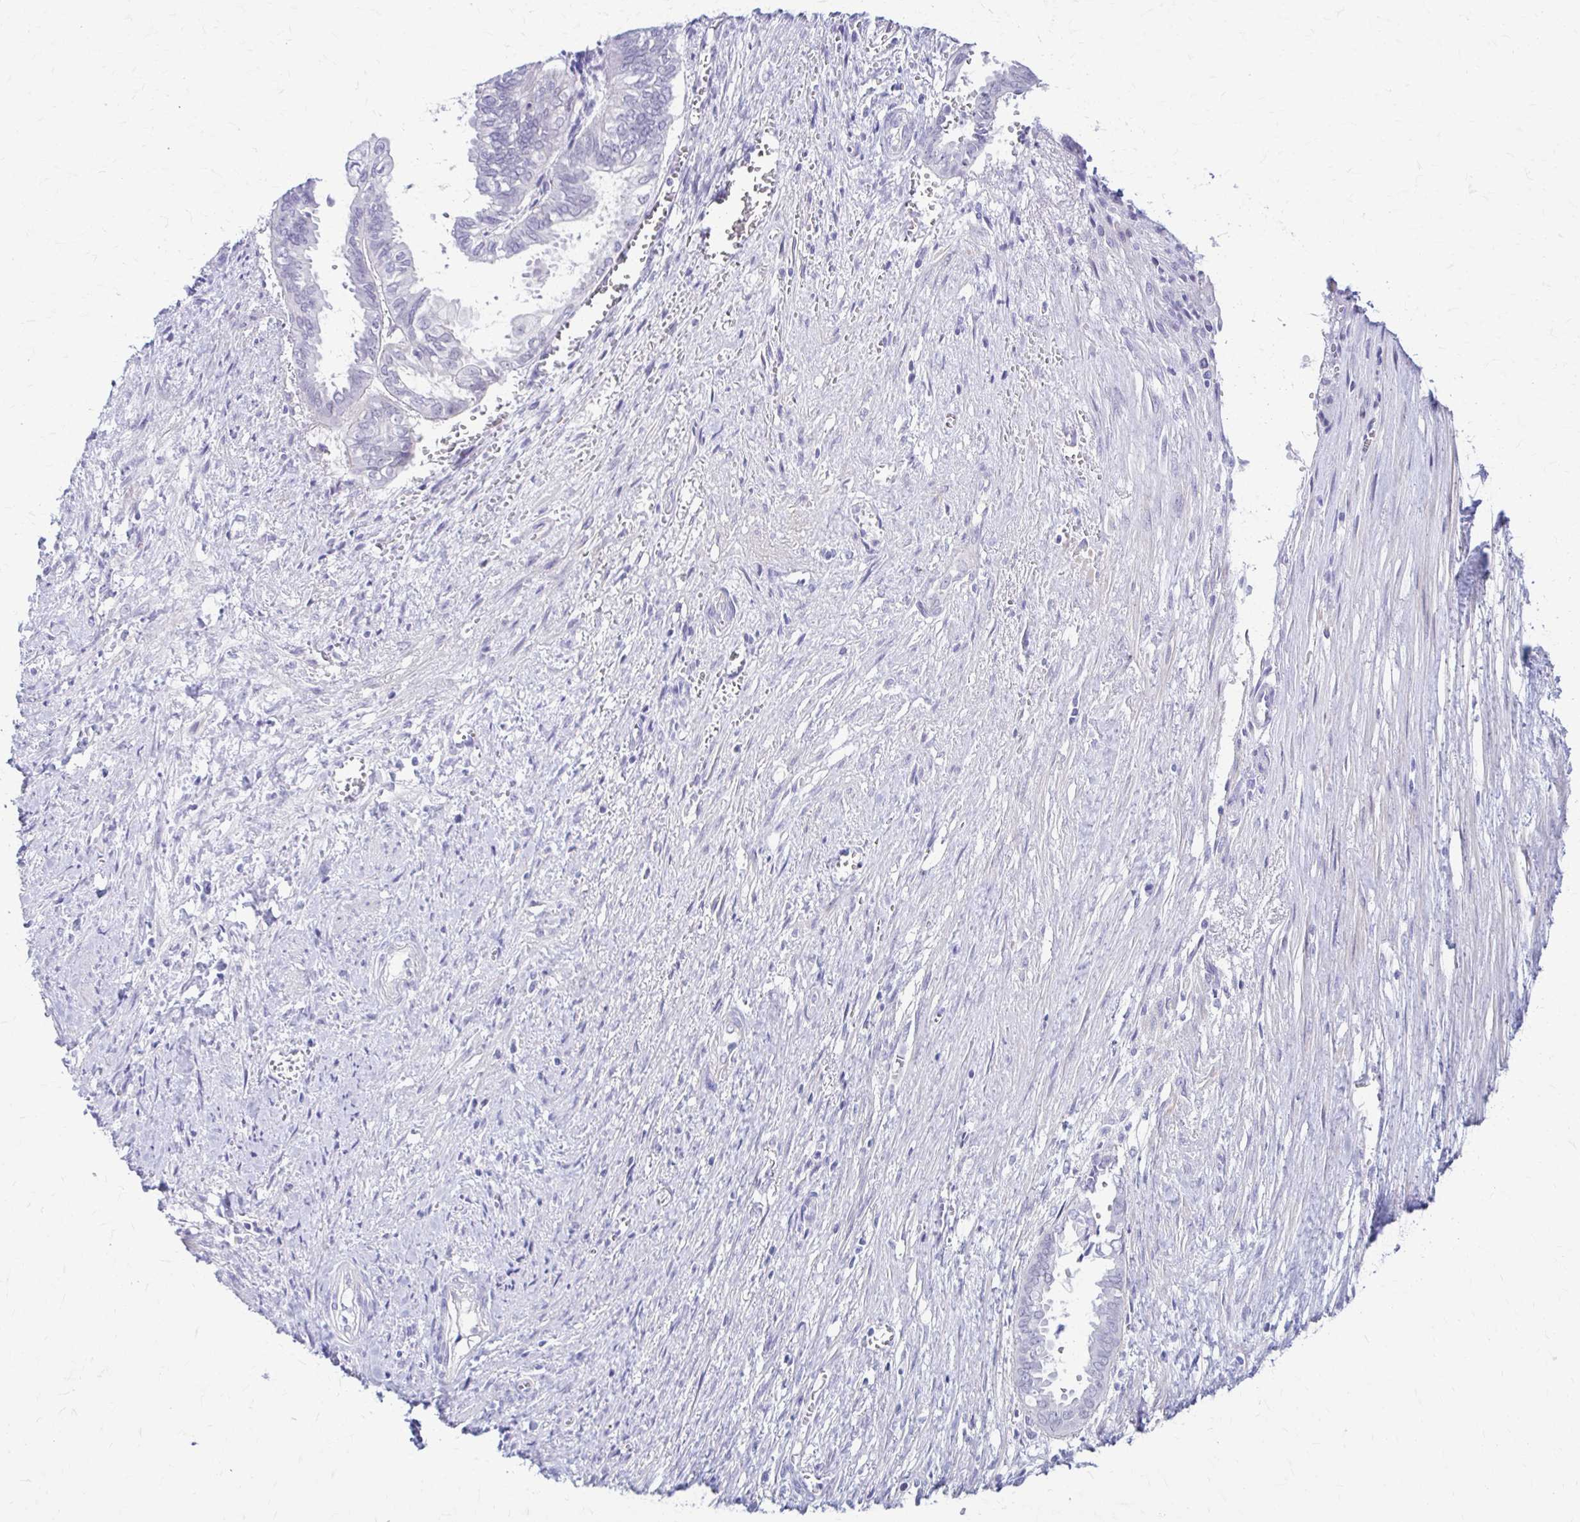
{"staining": {"intensity": "negative", "quantity": "none", "location": "none"}, "tissue": "ovarian cancer", "cell_type": "Tumor cells", "image_type": "cancer", "snomed": [{"axis": "morphology", "description": "Carcinoma, endometroid"}, {"axis": "topography", "description": "Ovary"}], "caption": "Tumor cells show no significant protein staining in endometroid carcinoma (ovarian).", "gene": "RHOBTB2", "patient": {"sex": "female", "age": 64}}